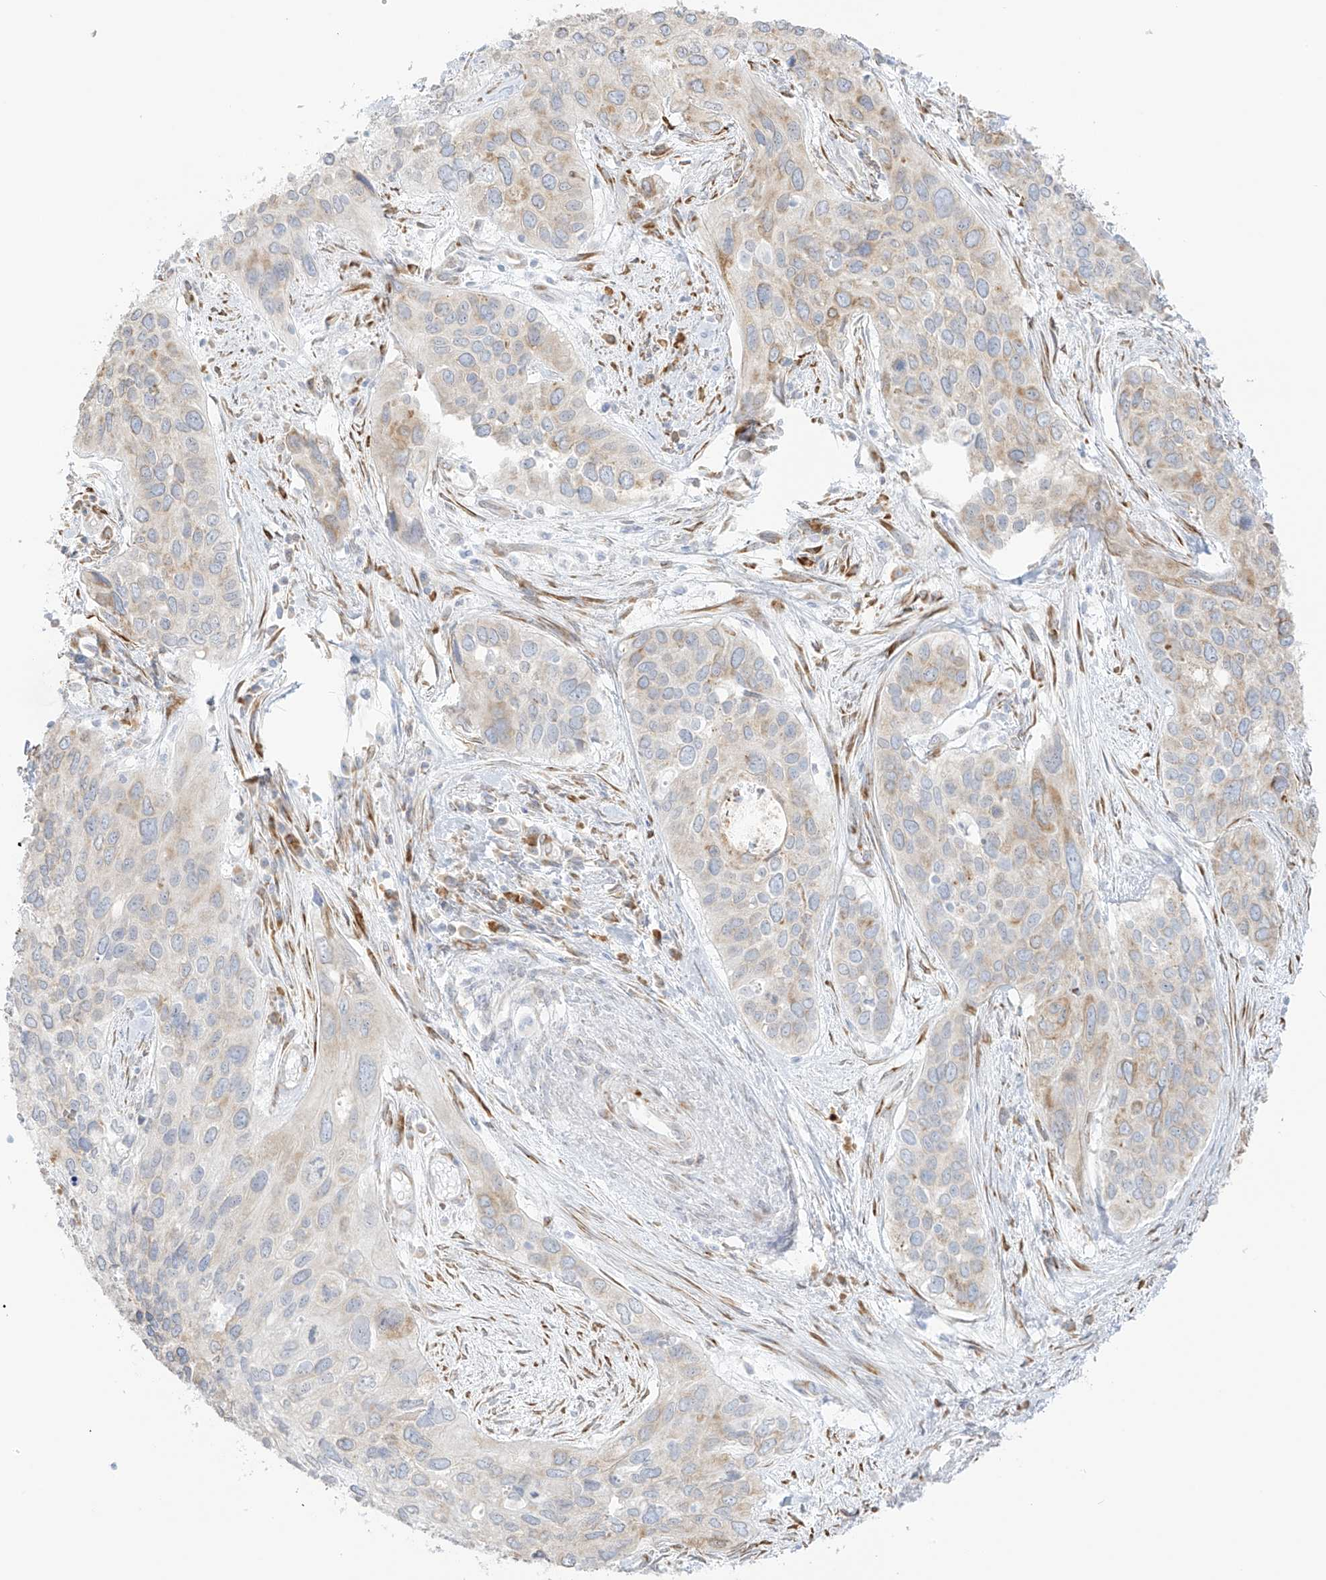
{"staining": {"intensity": "weak", "quantity": "<25%", "location": "cytoplasmic/membranous"}, "tissue": "cervical cancer", "cell_type": "Tumor cells", "image_type": "cancer", "snomed": [{"axis": "morphology", "description": "Squamous cell carcinoma, NOS"}, {"axis": "topography", "description": "Cervix"}], "caption": "The IHC image has no significant staining in tumor cells of cervical cancer tissue.", "gene": "LRRC59", "patient": {"sex": "female", "age": 55}}